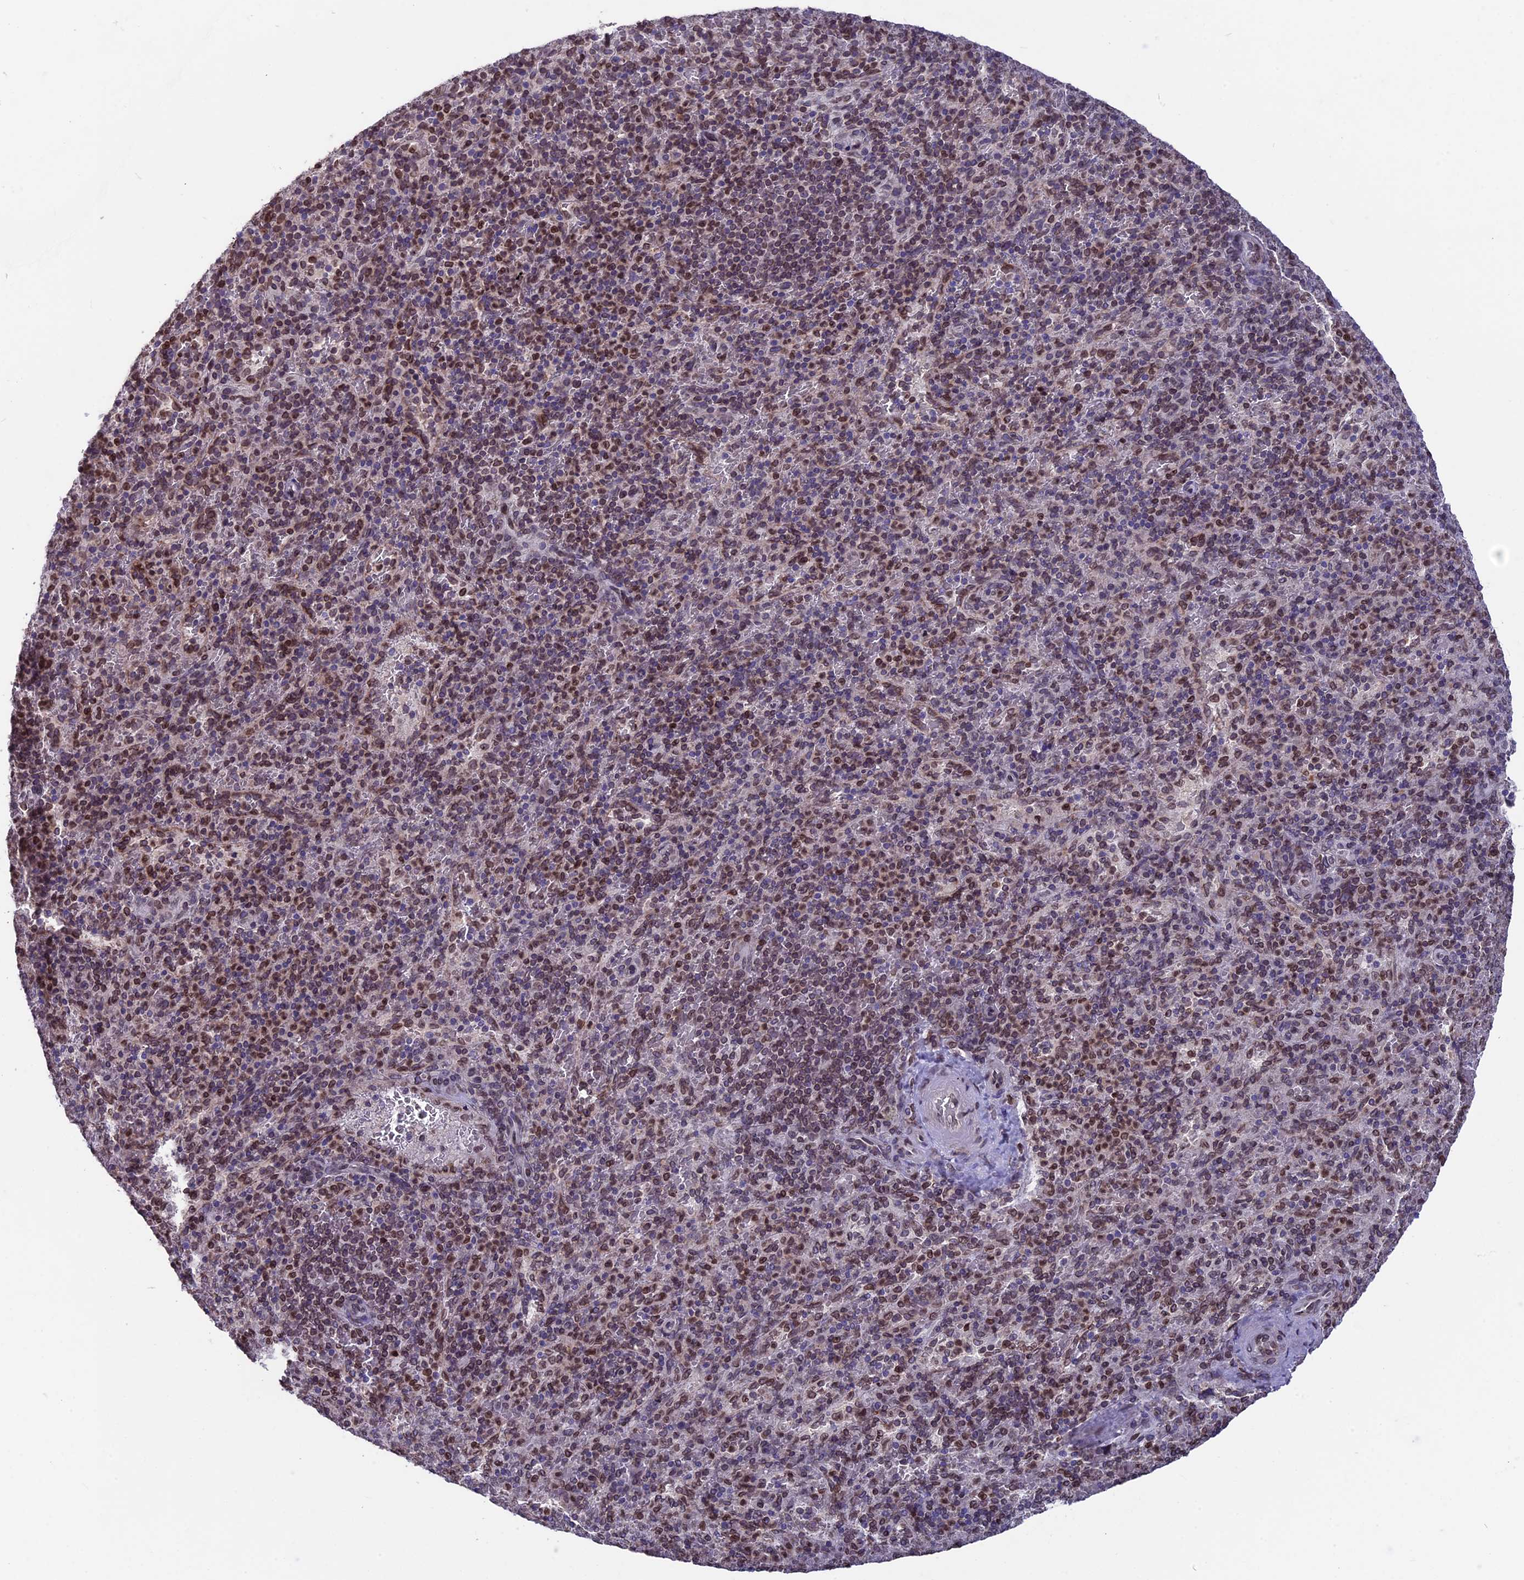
{"staining": {"intensity": "moderate", "quantity": ">75%", "location": "cytoplasmic/membranous,nuclear"}, "tissue": "spleen", "cell_type": "Cells in red pulp", "image_type": "normal", "snomed": [{"axis": "morphology", "description": "Normal tissue, NOS"}, {"axis": "topography", "description": "Spleen"}], "caption": "An IHC micrograph of normal tissue is shown. Protein staining in brown highlights moderate cytoplasmic/membranous,nuclear positivity in spleen within cells in red pulp. (Stains: DAB in brown, nuclei in blue, Microscopy: brightfield microscopy at high magnification).", "gene": "PTCHD4", "patient": {"sex": "male", "age": 82}}